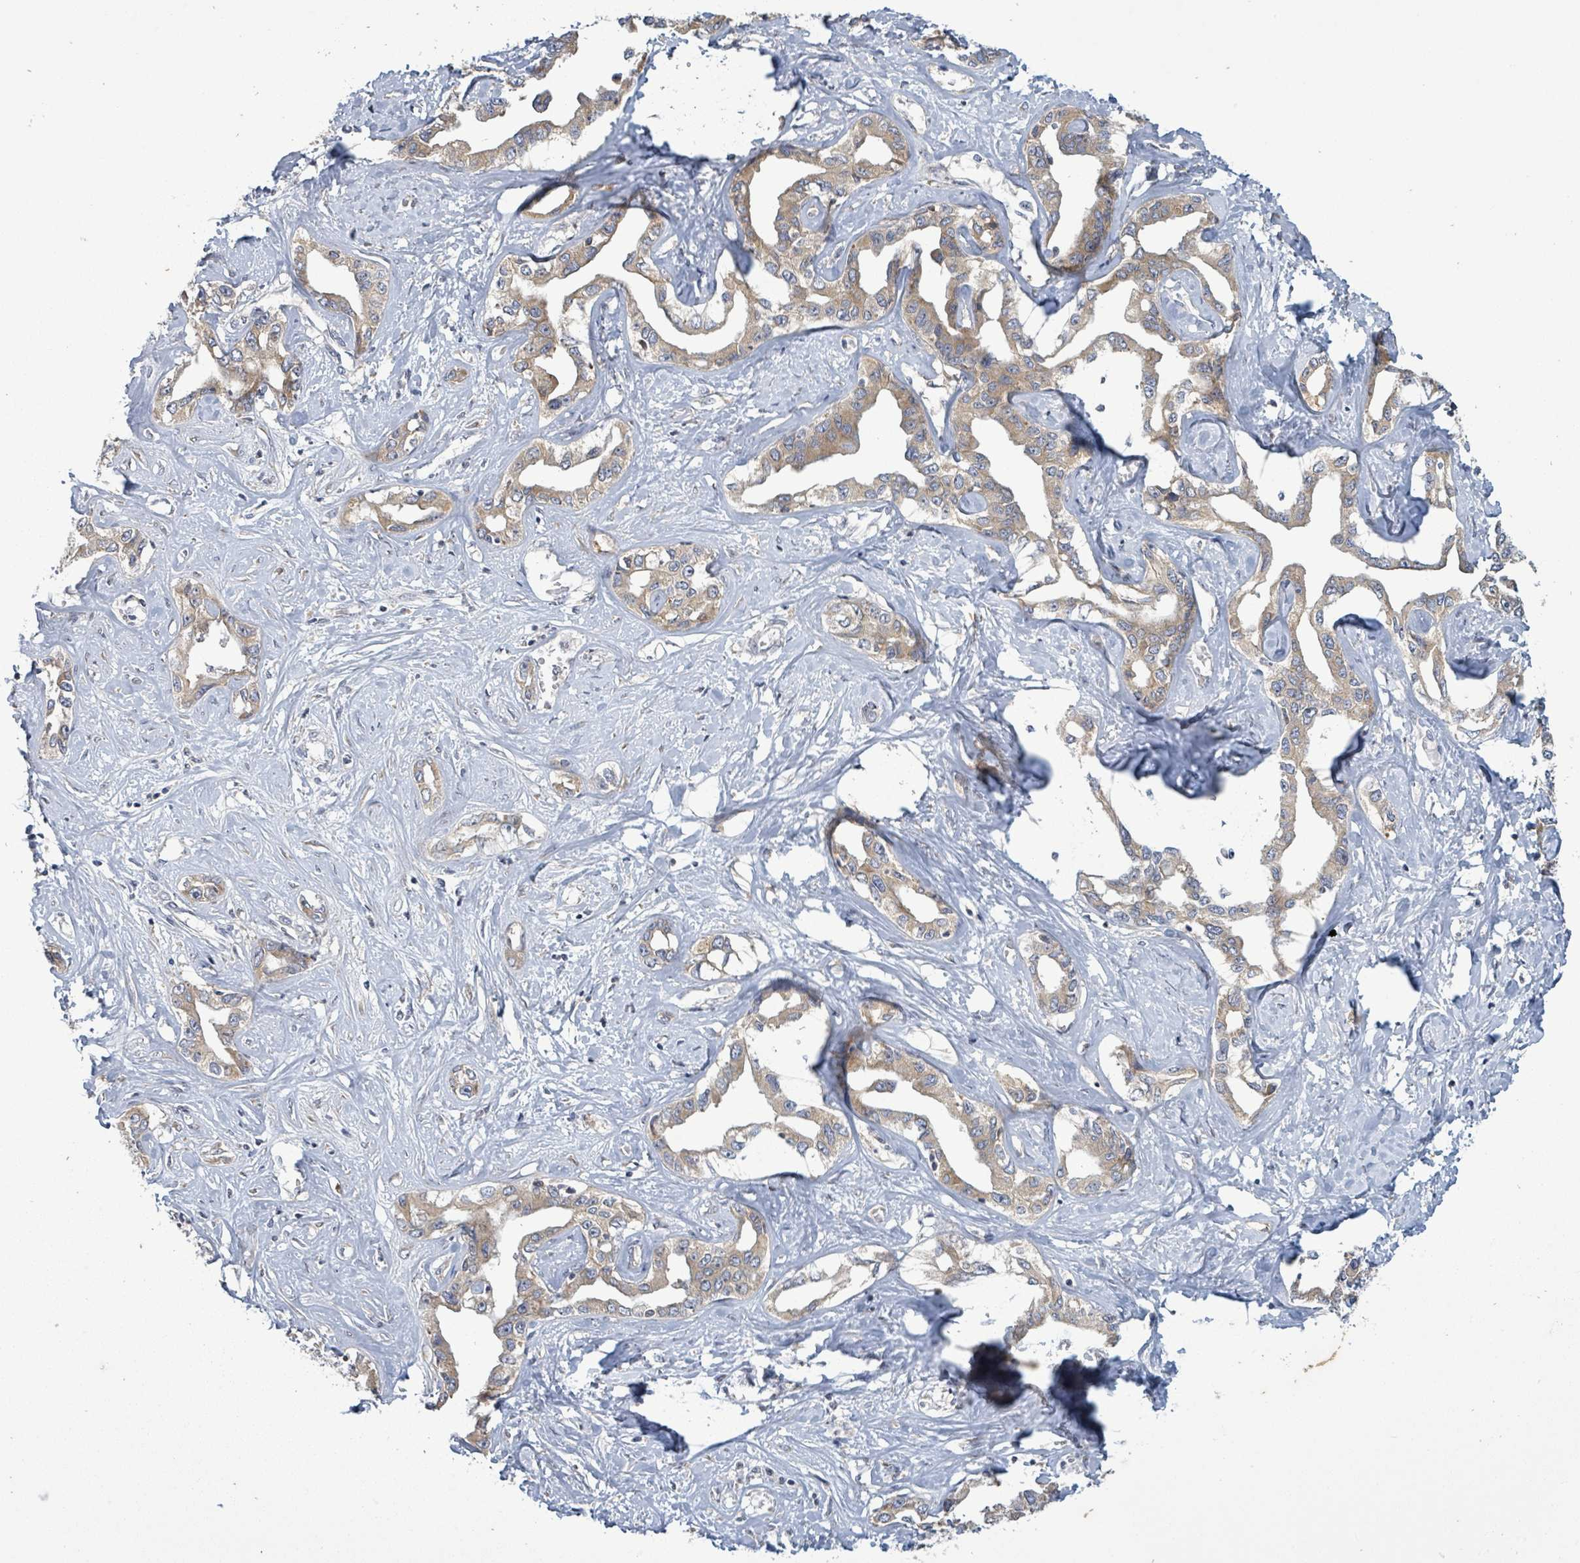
{"staining": {"intensity": "moderate", "quantity": ">75%", "location": "cytoplasmic/membranous"}, "tissue": "liver cancer", "cell_type": "Tumor cells", "image_type": "cancer", "snomed": [{"axis": "morphology", "description": "Cholangiocarcinoma"}, {"axis": "topography", "description": "Liver"}], "caption": "Protein staining of liver cancer (cholangiocarcinoma) tissue exhibits moderate cytoplasmic/membranous expression in about >75% of tumor cells. Immunohistochemistry stains the protein in brown and the nuclei are stained blue.", "gene": "ATP13A1", "patient": {"sex": "male", "age": 59}}